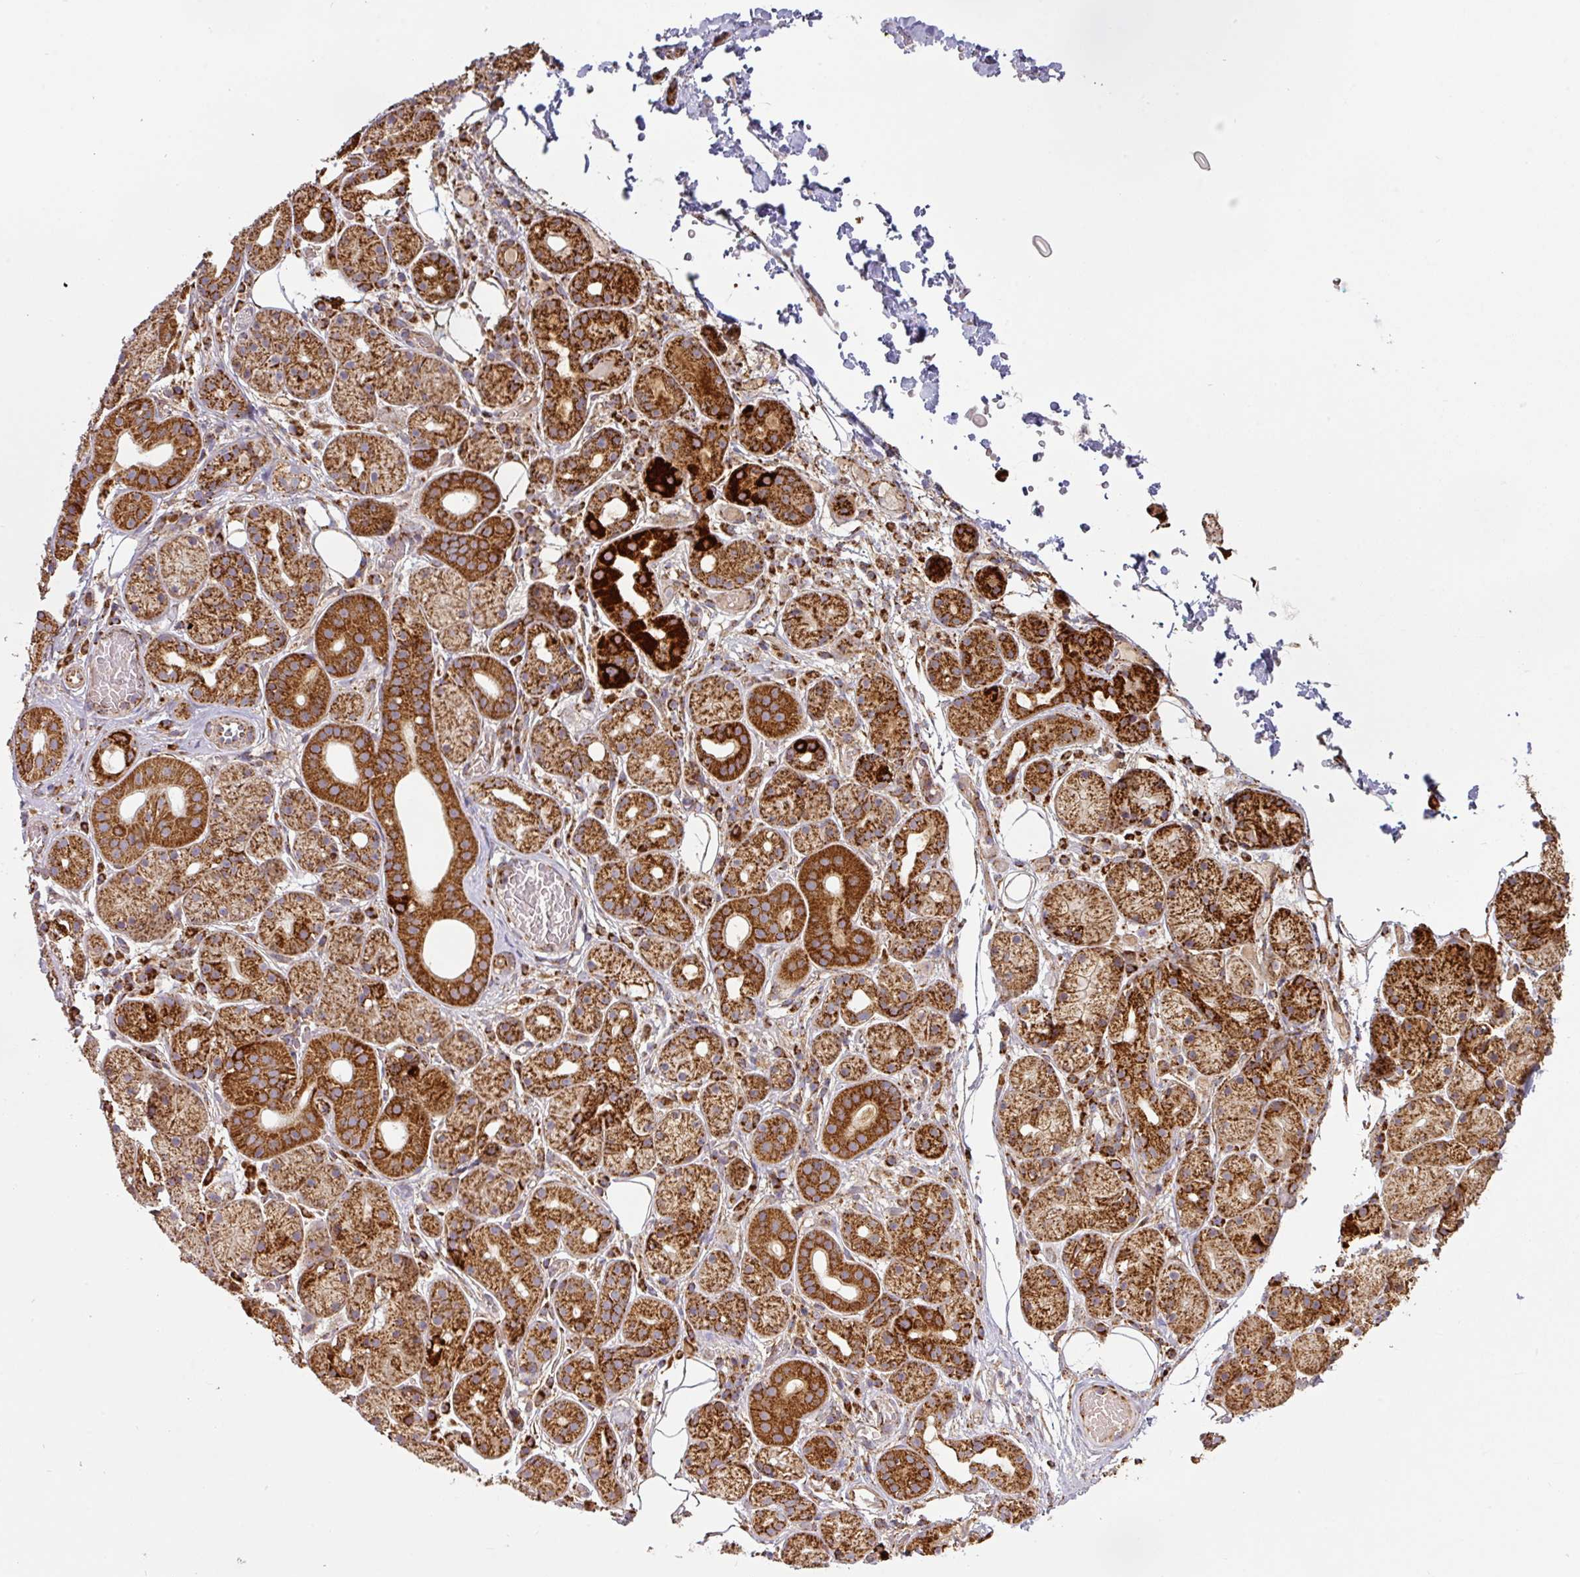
{"staining": {"intensity": "strong", "quantity": ">75%", "location": "cytoplasmic/membranous"}, "tissue": "salivary gland", "cell_type": "Glandular cells", "image_type": "normal", "snomed": [{"axis": "morphology", "description": "Squamous cell carcinoma, NOS"}, {"axis": "topography", "description": "Skin"}, {"axis": "topography", "description": "Head-Neck"}], "caption": "Salivary gland stained with immunohistochemistry (IHC) exhibits strong cytoplasmic/membranous staining in about >75% of glandular cells. The protein of interest is shown in brown color, while the nuclei are stained blue.", "gene": "TRAP1", "patient": {"sex": "male", "age": 80}}